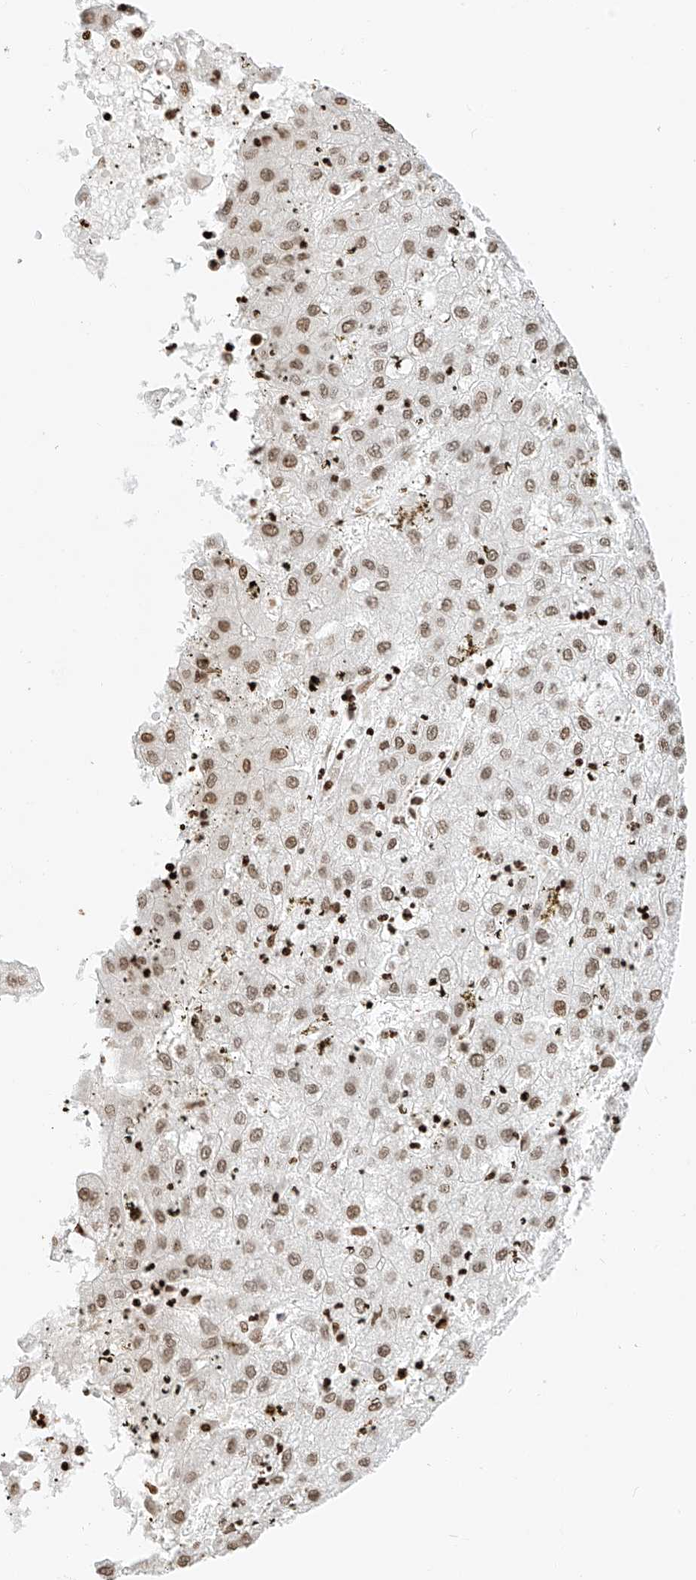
{"staining": {"intensity": "moderate", "quantity": ">75%", "location": "nuclear"}, "tissue": "liver cancer", "cell_type": "Tumor cells", "image_type": "cancer", "snomed": [{"axis": "morphology", "description": "Carcinoma, Hepatocellular, NOS"}, {"axis": "topography", "description": "Liver"}], "caption": "DAB (3,3'-diaminobenzidine) immunohistochemical staining of hepatocellular carcinoma (liver) demonstrates moderate nuclear protein staining in approximately >75% of tumor cells.", "gene": "C17orf58", "patient": {"sex": "male", "age": 72}}